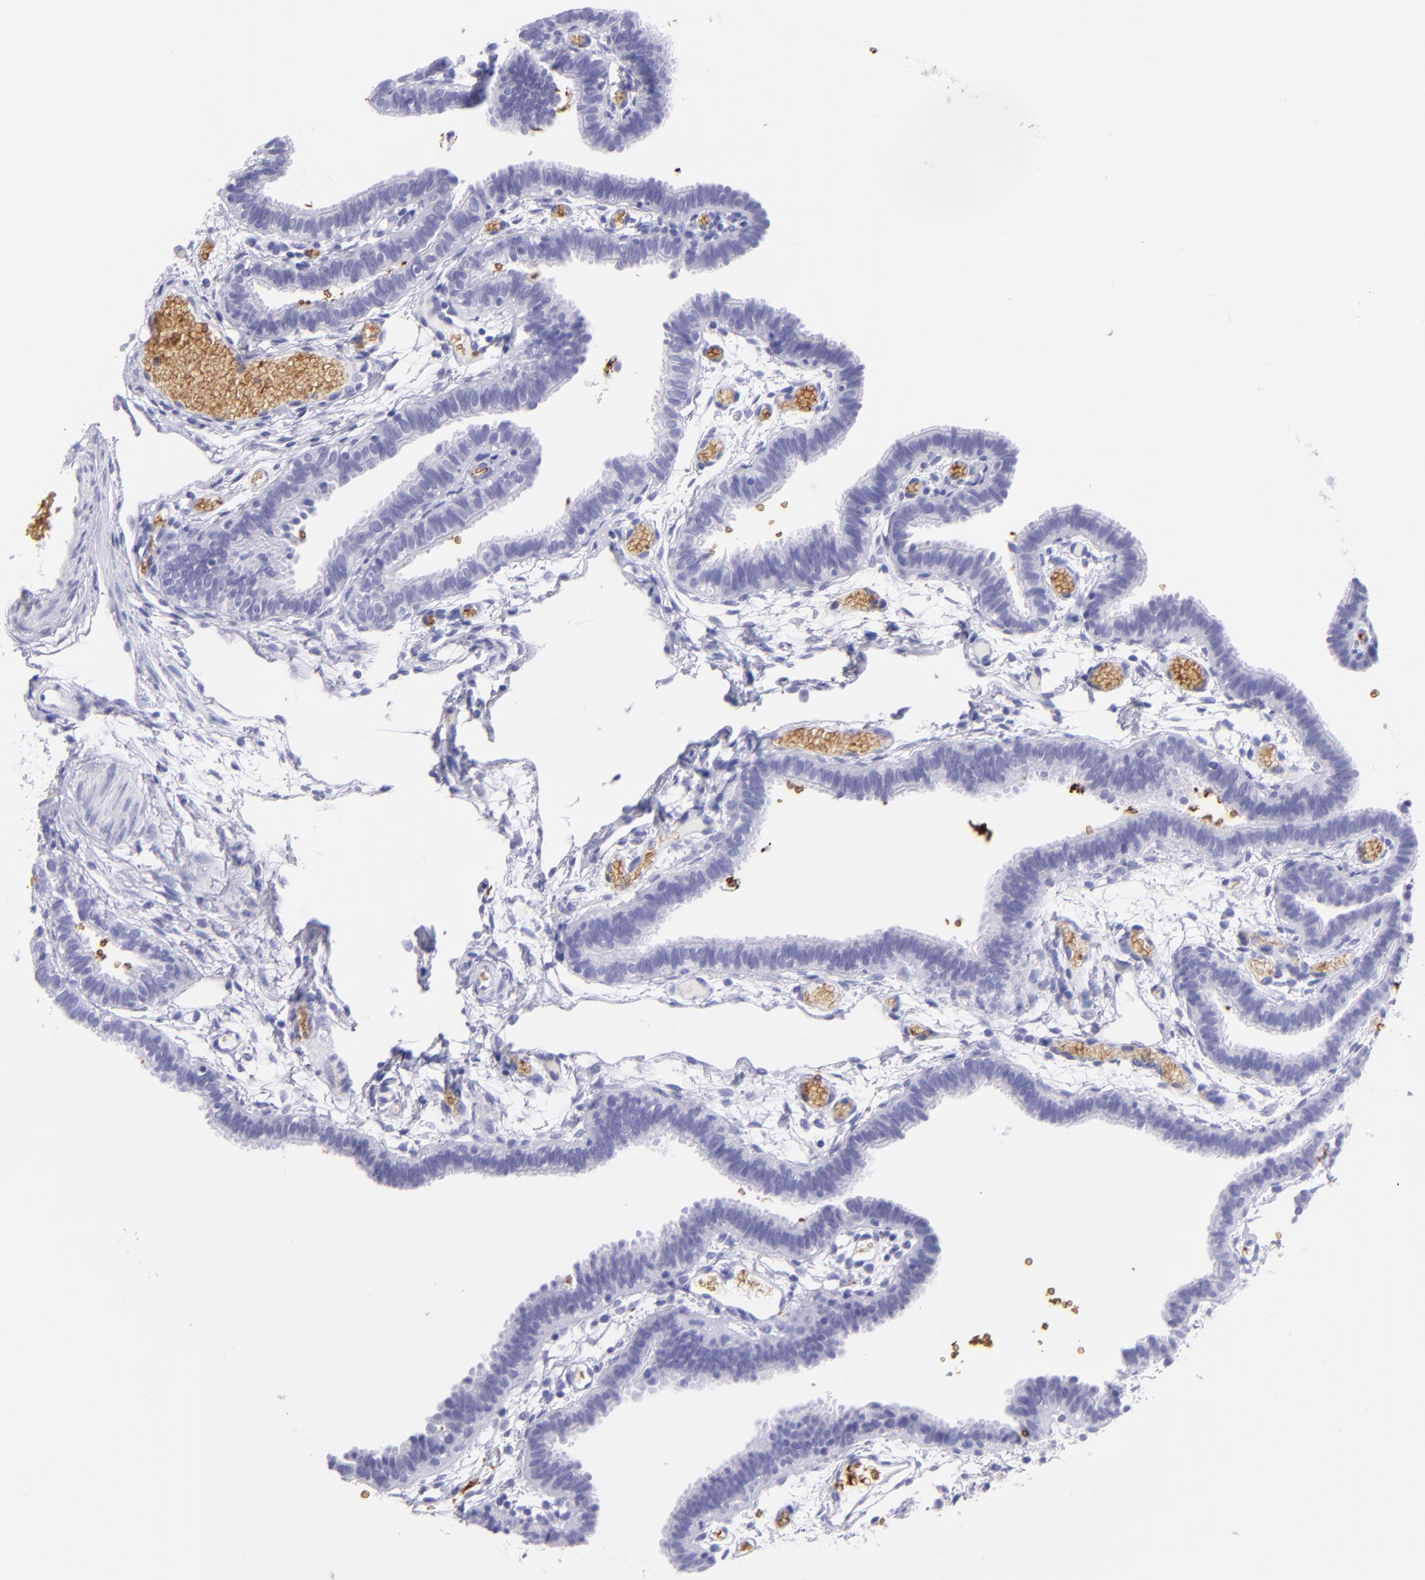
{"staining": {"intensity": "negative", "quantity": "none", "location": "none"}, "tissue": "fallopian tube", "cell_type": "Glandular cells", "image_type": "normal", "snomed": [{"axis": "morphology", "description": "Normal tissue, NOS"}, {"axis": "topography", "description": "Fallopian tube"}], "caption": "An immunohistochemistry (IHC) photomicrograph of unremarkable fallopian tube is shown. There is no staining in glandular cells of fallopian tube.", "gene": "GYPA", "patient": {"sex": "female", "age": 29}}